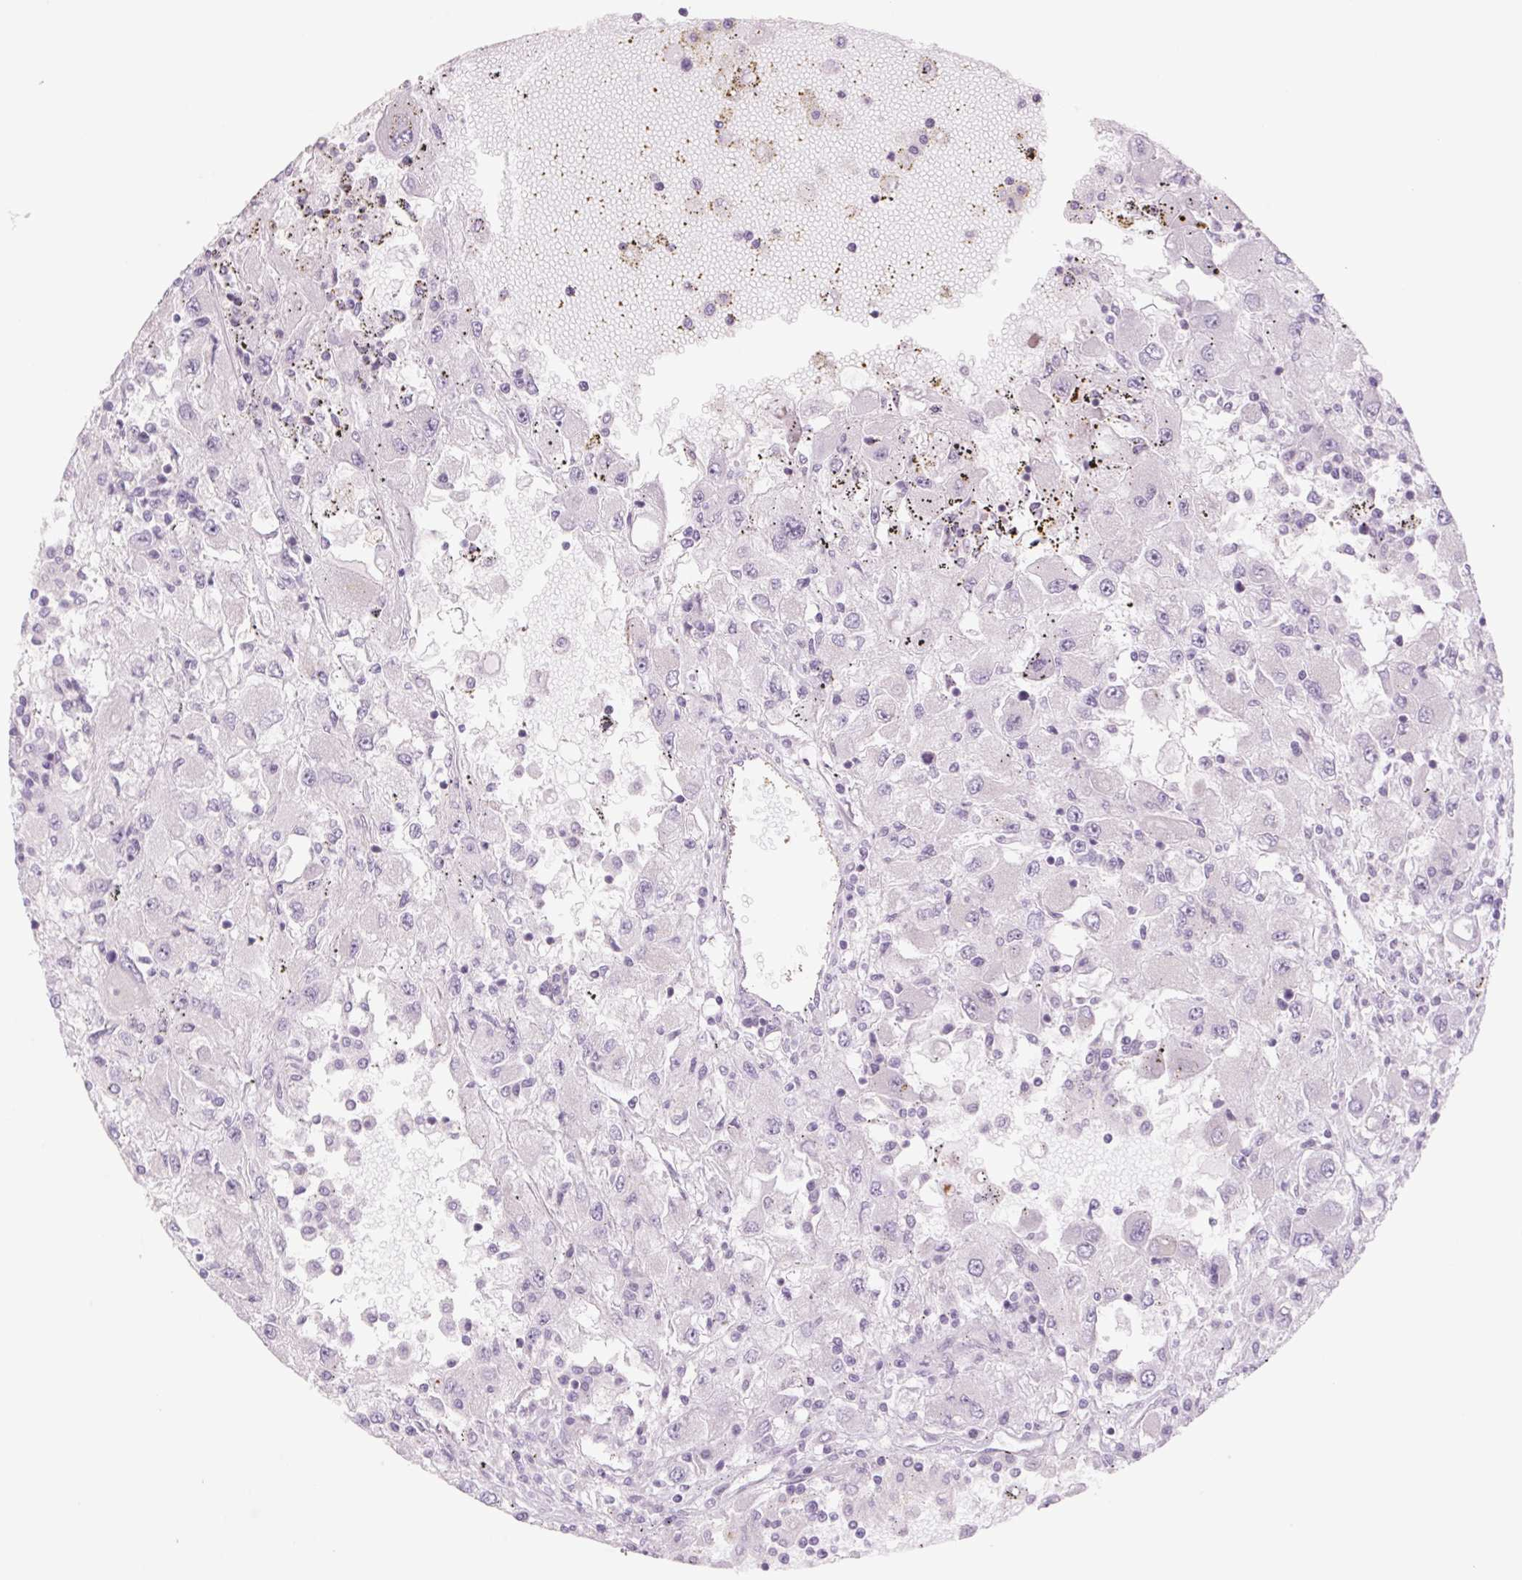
{"staining": {"intensity": "negative", "quantity": "none", "location": "none"}, "tissue": "renal cancer", "cell_type": "Tumor cells", "image_type": "cancer", "snomed": [{"axis": "morphology", "description": "Adenocarcinoma, NOS"}, {"axis": "topography", "description": "Kidney"}], "caption": "Immunohistochemical staining of human renal cancer displays no significant staining in tumor cells. Brightfield microscopy of immunohistochemistry (IHC) stained with DAB (3,3'-diaminobenzidine) (brown) and hematoxylin (blue), captured at high magnification.", "gene": "MS4A13", "patient": {"sex": "female", "age": 67}}